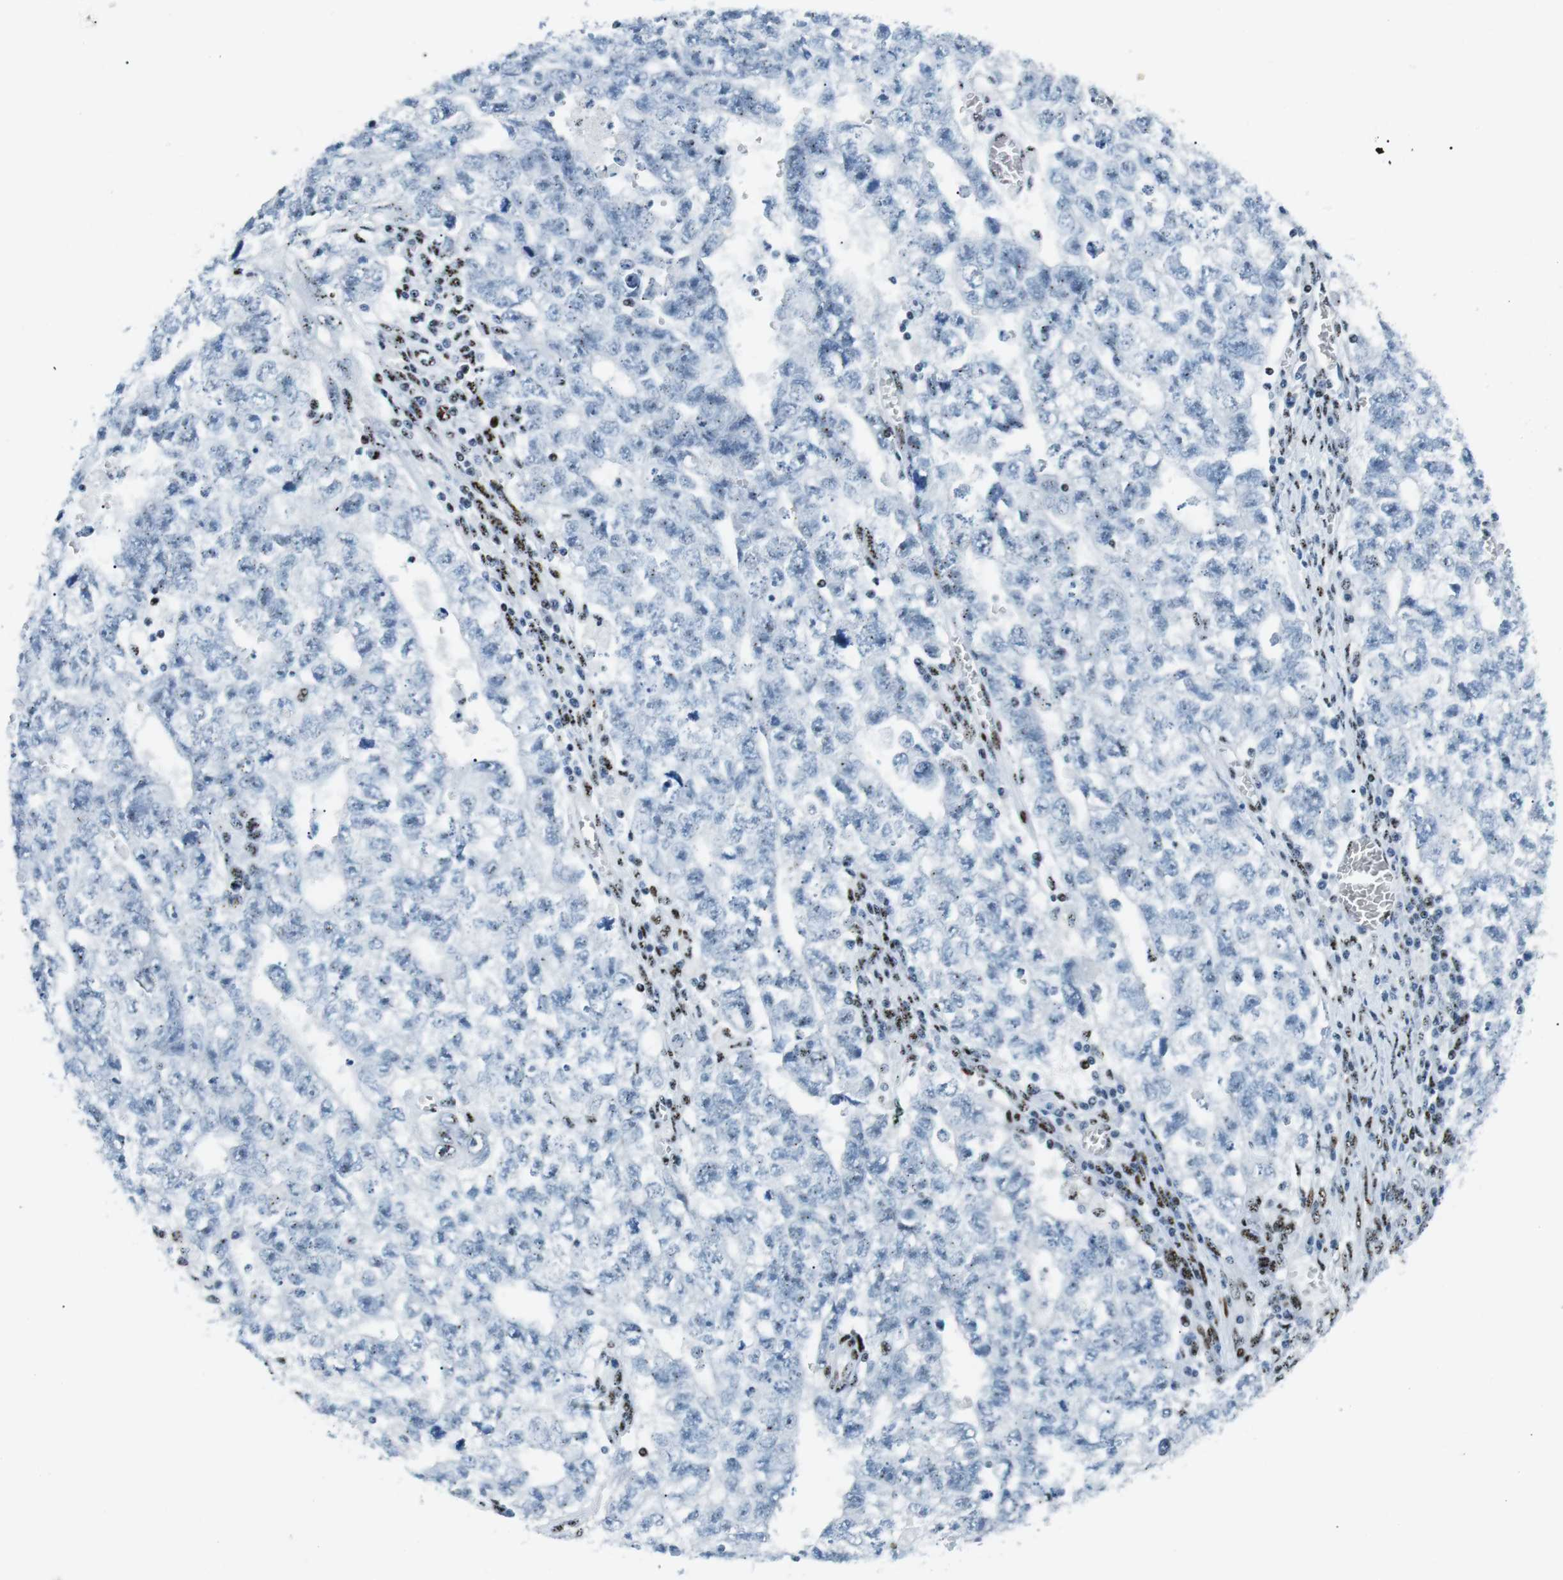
{"staining": {"intensity": "negative", "quantity": "none", "location": "none"}, "tissue": "testis cancer", "cell_type": "Tumor cells", "image_type": "cancer", "snomed": [{"axis": "morphology", "description": "Seminoma, NOS"}, {"axis": "morphology", "description": "Carcinoma, Embryonal, NOS"}, {"axis": "topography", "description": "Testis"}], "caption": "Tumor cells show no significant positivity in testis seminoma.", "gene": "PML", "patient": {"sex": "male", "age": 38}}